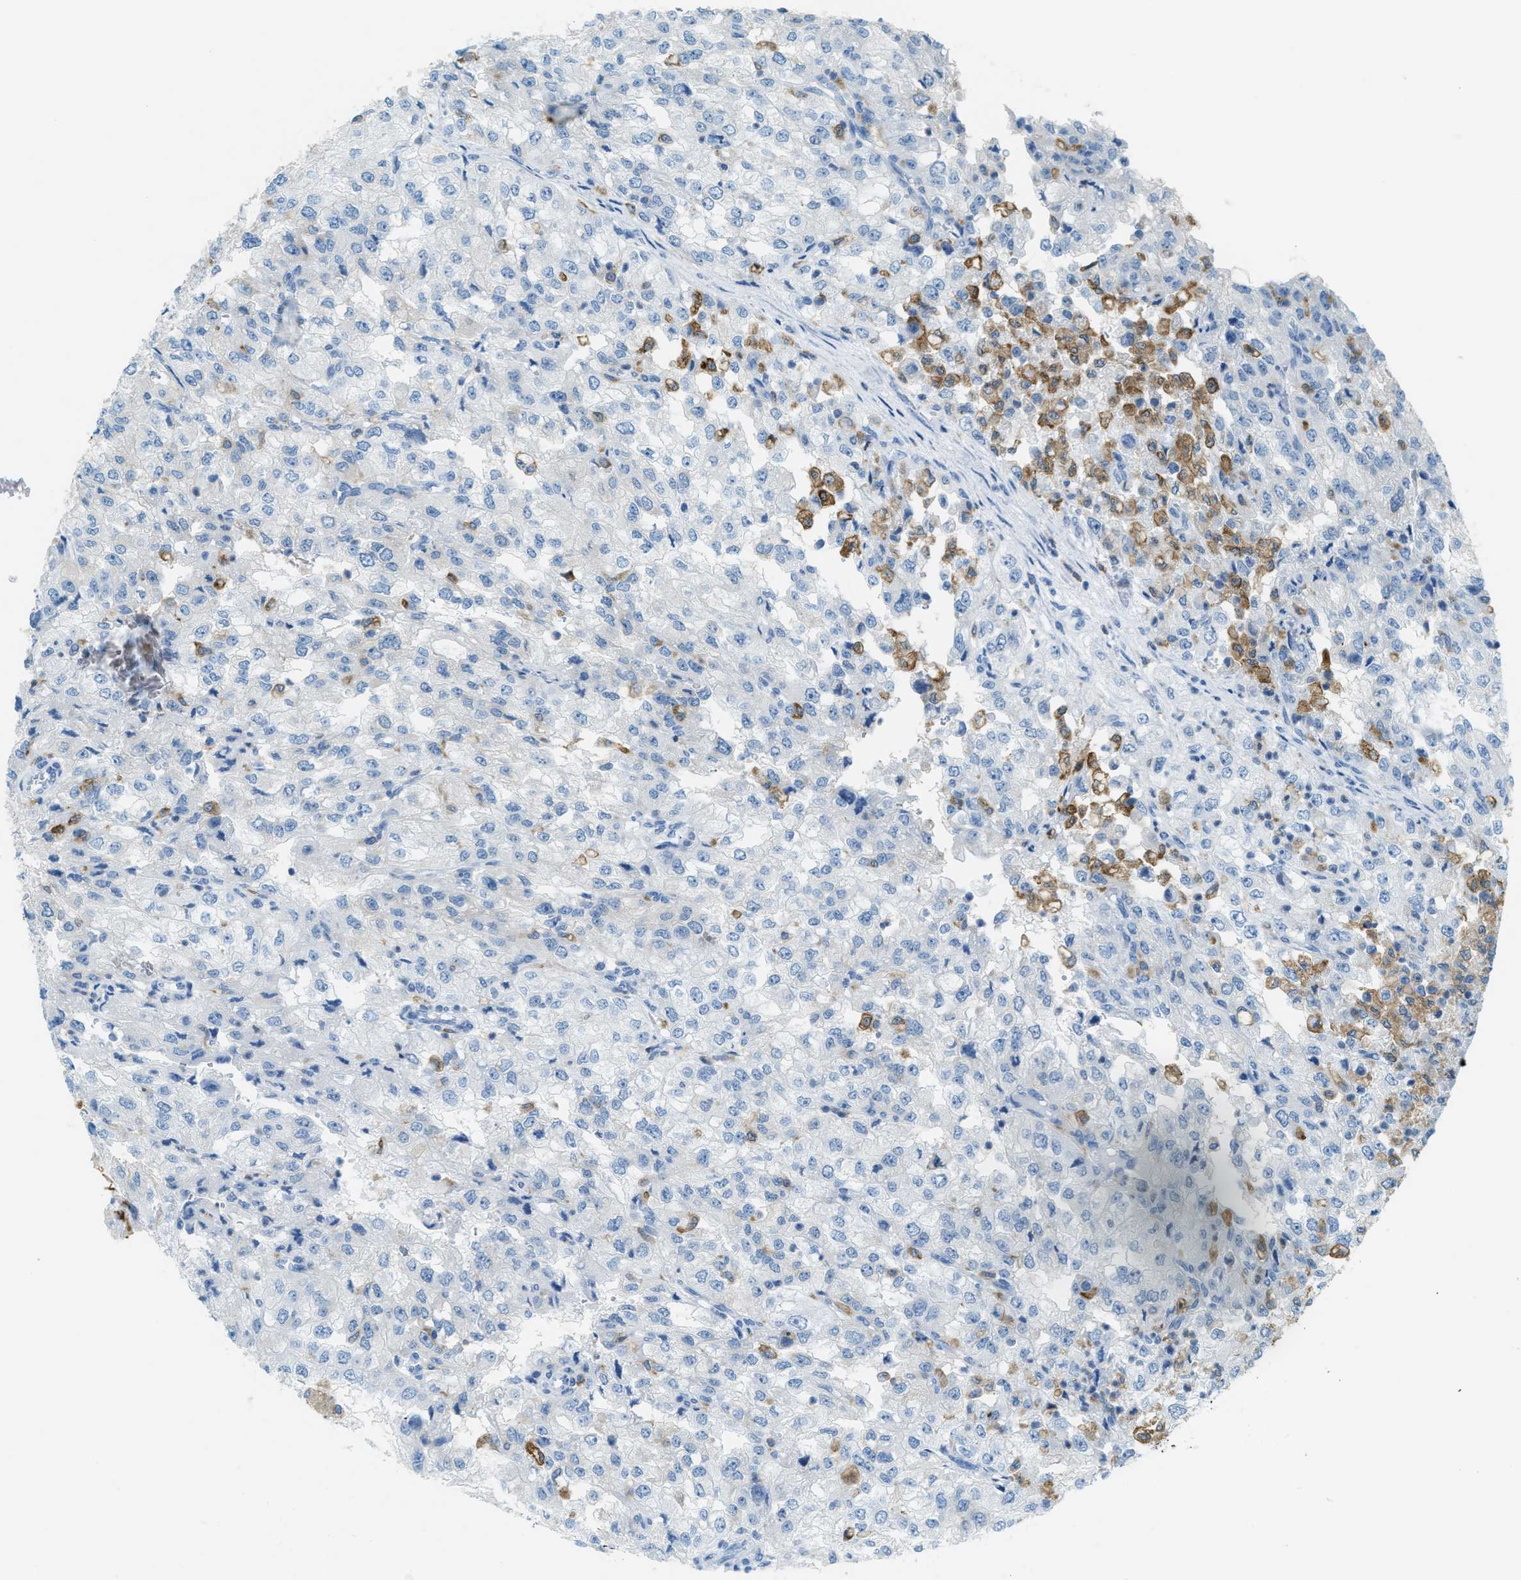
{"staining": {"intensity": "negative", "quantity": "none", "location": "none"}, "tissue": "renal cancer", "cell_type": "Tumor cells", "image_type": "cancer", "snomed": [{"axis": "morphology", "description": "Adenocarcinoma, NOS"}, {"axis": "topography", "description": "Kidney"}], "caption": "The histopathology image shows no staining of tumor cells in renal cancer (adenocarcinoma). The staining is performed using DAB brown chromogen with nuclei counter-stained in using hematoxylin.", "gene": "MATCAP2", "patient": {"sex": "female", "age": 54}}